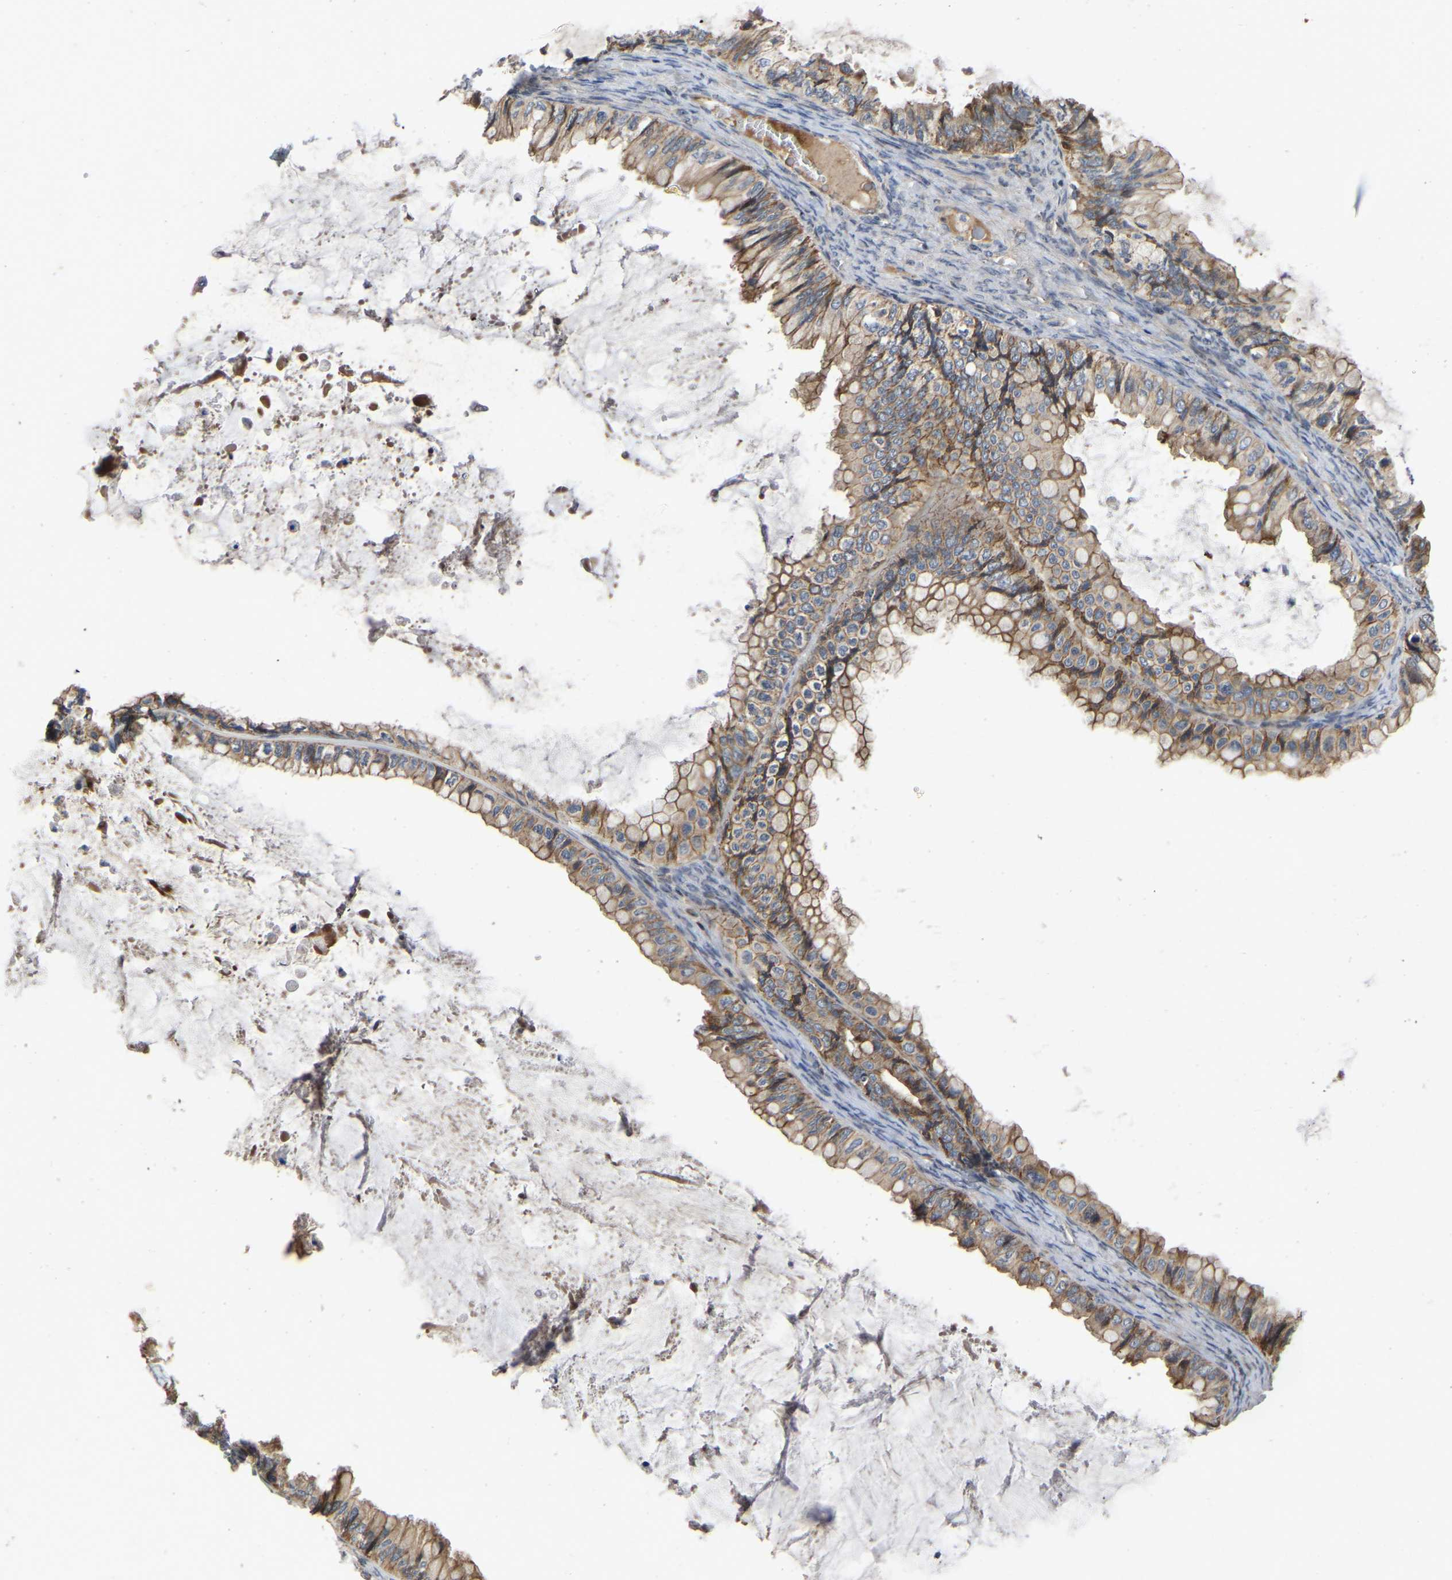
{"staining": {"intensity": "moderate", "quantity": ">75%", "location": "cytoplasmic/membranous"}, "tissue": "ovarian cancer", "cell_type": "Tumor cells", "image_type": "cancer", "snomed": [{"axis": "morphology", "description": "Cystadenocarcinoma, mucinous, NOS"}, {"axis": "topography", "description": "Ovary"}], "caption": "Immunohistochemical staining of ovarian cancer (mucinous cystadenocarcinoma) shows moderate cytoplasmic/membranous protein expression in about >75% of tumor cells.", "gene": "PRDM14", "patient": {"sex": "female", "age": 80}}